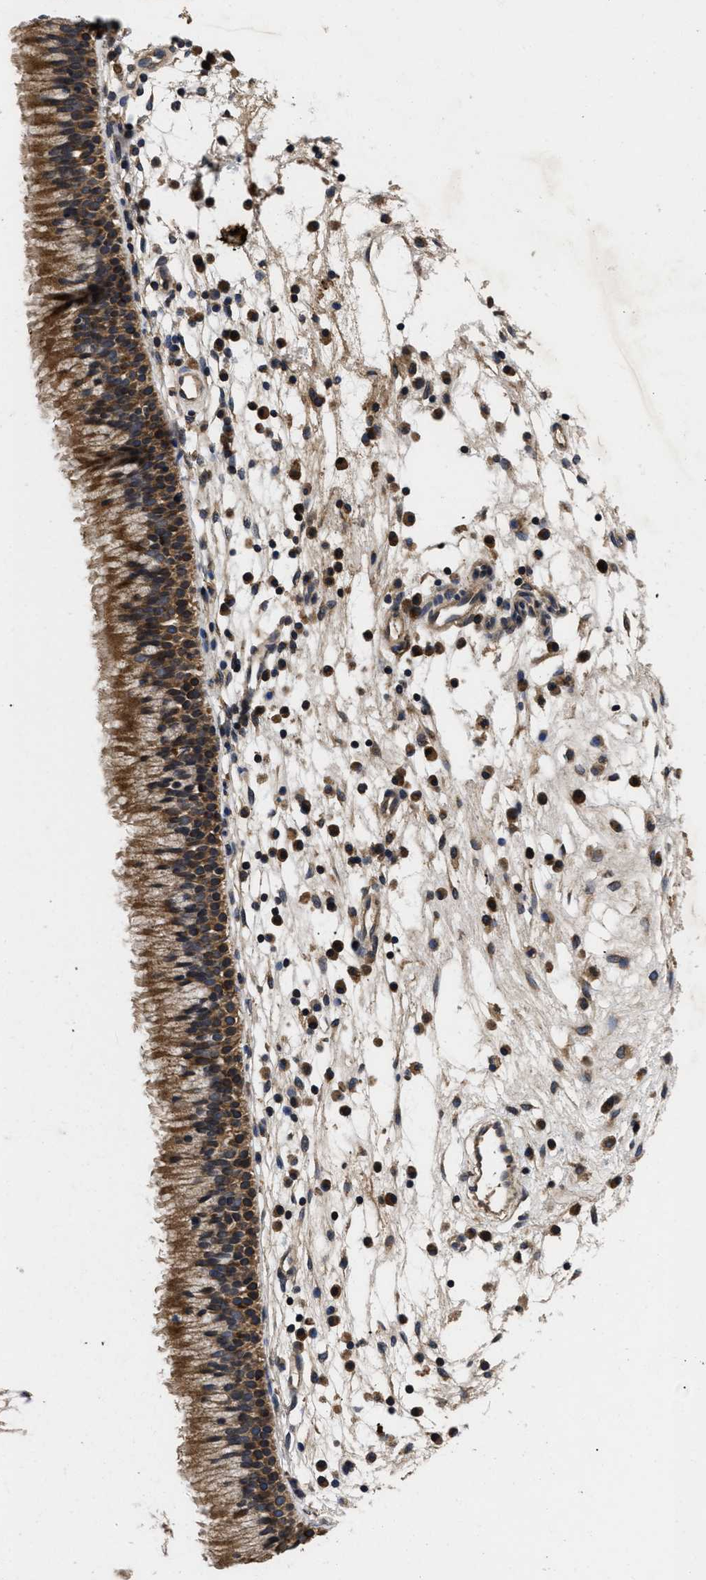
{"staining": {"intensity": "moderate", "quantity": ">75%", "location": "cytoplasmic/membranous"}, "tissue": "nasopharynx", "cell_type": "Respiratory epithelial cells", "image_type": "normal", "snomed": [{"axis": "morphology", "description": "Normal tissue, NOS"}, {"axis": "topography", "description": "Nasopharynx"}], "caption": "Nasopharynx stained with DAB (3,3'-diaminobenzidine) IHC displays medium levels of moderate cytoplasmic/membranous staining in approximately >75% of respiratory epithelial cells.", "gene": "LRRC3", "patient": {"sex": "male", "age": 21}}